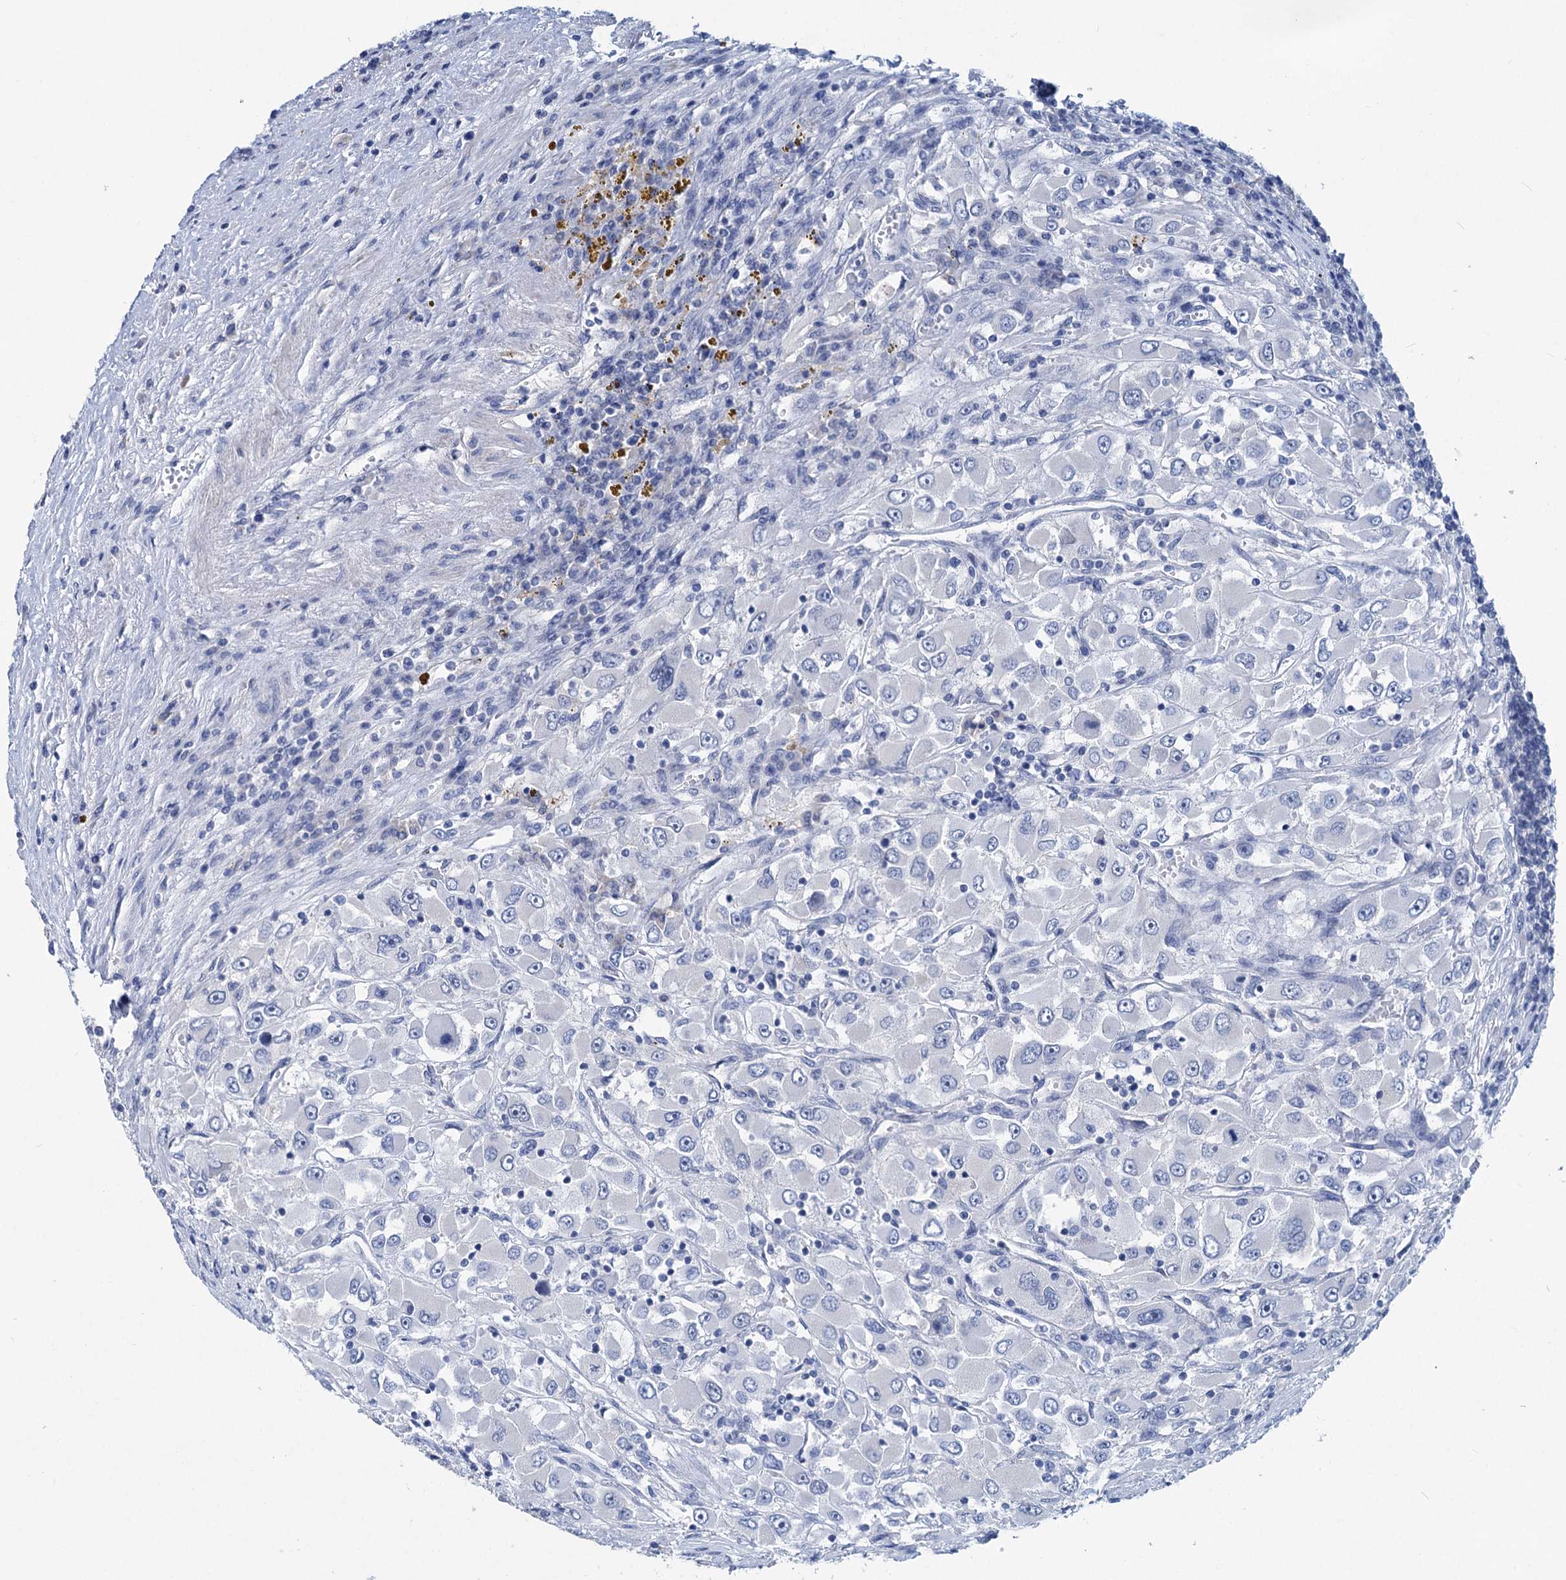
{"staining": {"intensity": "negative", "quantity": "none", "location": "none"}, "tissue": "renal cancer", "cell_type": "Tumor cells", "image_type": "cancer", "snomed": [{"axis": "morphology", "description": "Adenocarcinoma, NOS"}, {"axis": "topography", "description": "Kidney"}], "caption": "Renal adenocarcinoma was stained to show a protein in brown. There is no significant positivity in tumor cells. The staining is performed using DAB (3,3'-diaminobenzidine) brown chromogen with nuclei counter-stained in using hematoxylin.", "gene": "CHDH", "patient": {"sex": "female", "age": 52}}